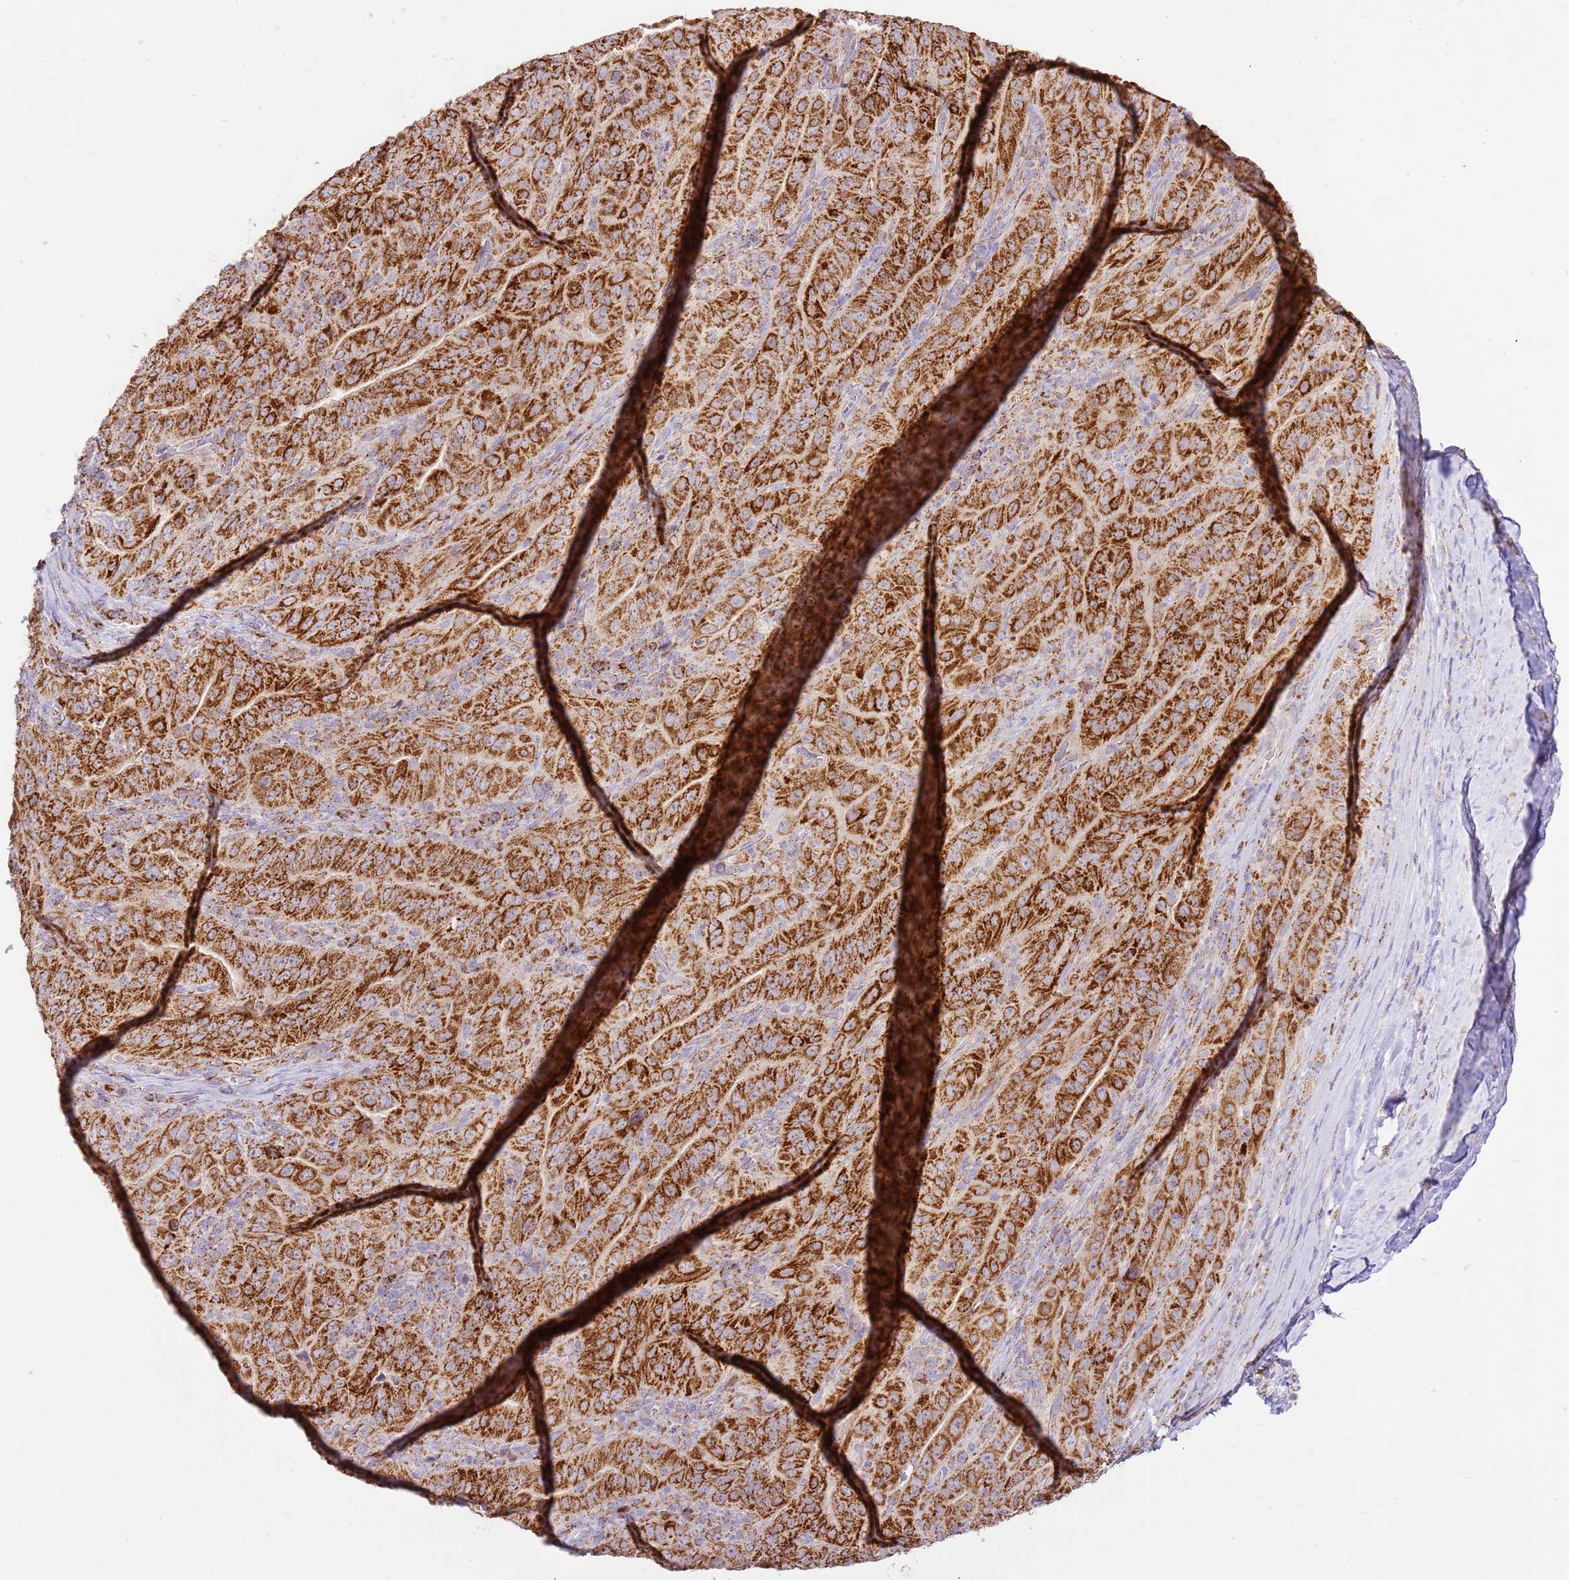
{"staining": {"intensity": "strong", "quantity": ">75%", "location": "cytoplasmic/membranous"}, "tissue": "pancreatic cancer", "cell_type": "Tumor cells", "image_type": "cancer", "snomed": [{"axis": "morphology", "description": "Adenocarcinoma, NOS"}, {"axis": "topography", "description": "Pancreas"}], "caption": "Pancreatic adenocarcinoma stained with DAB IHC displays high levels of strong cytoplasmic/membranous expression in about >75% of tumor cells.", "gene": "ZBTB39", "patient": {"sex": "male", "age": 63}}